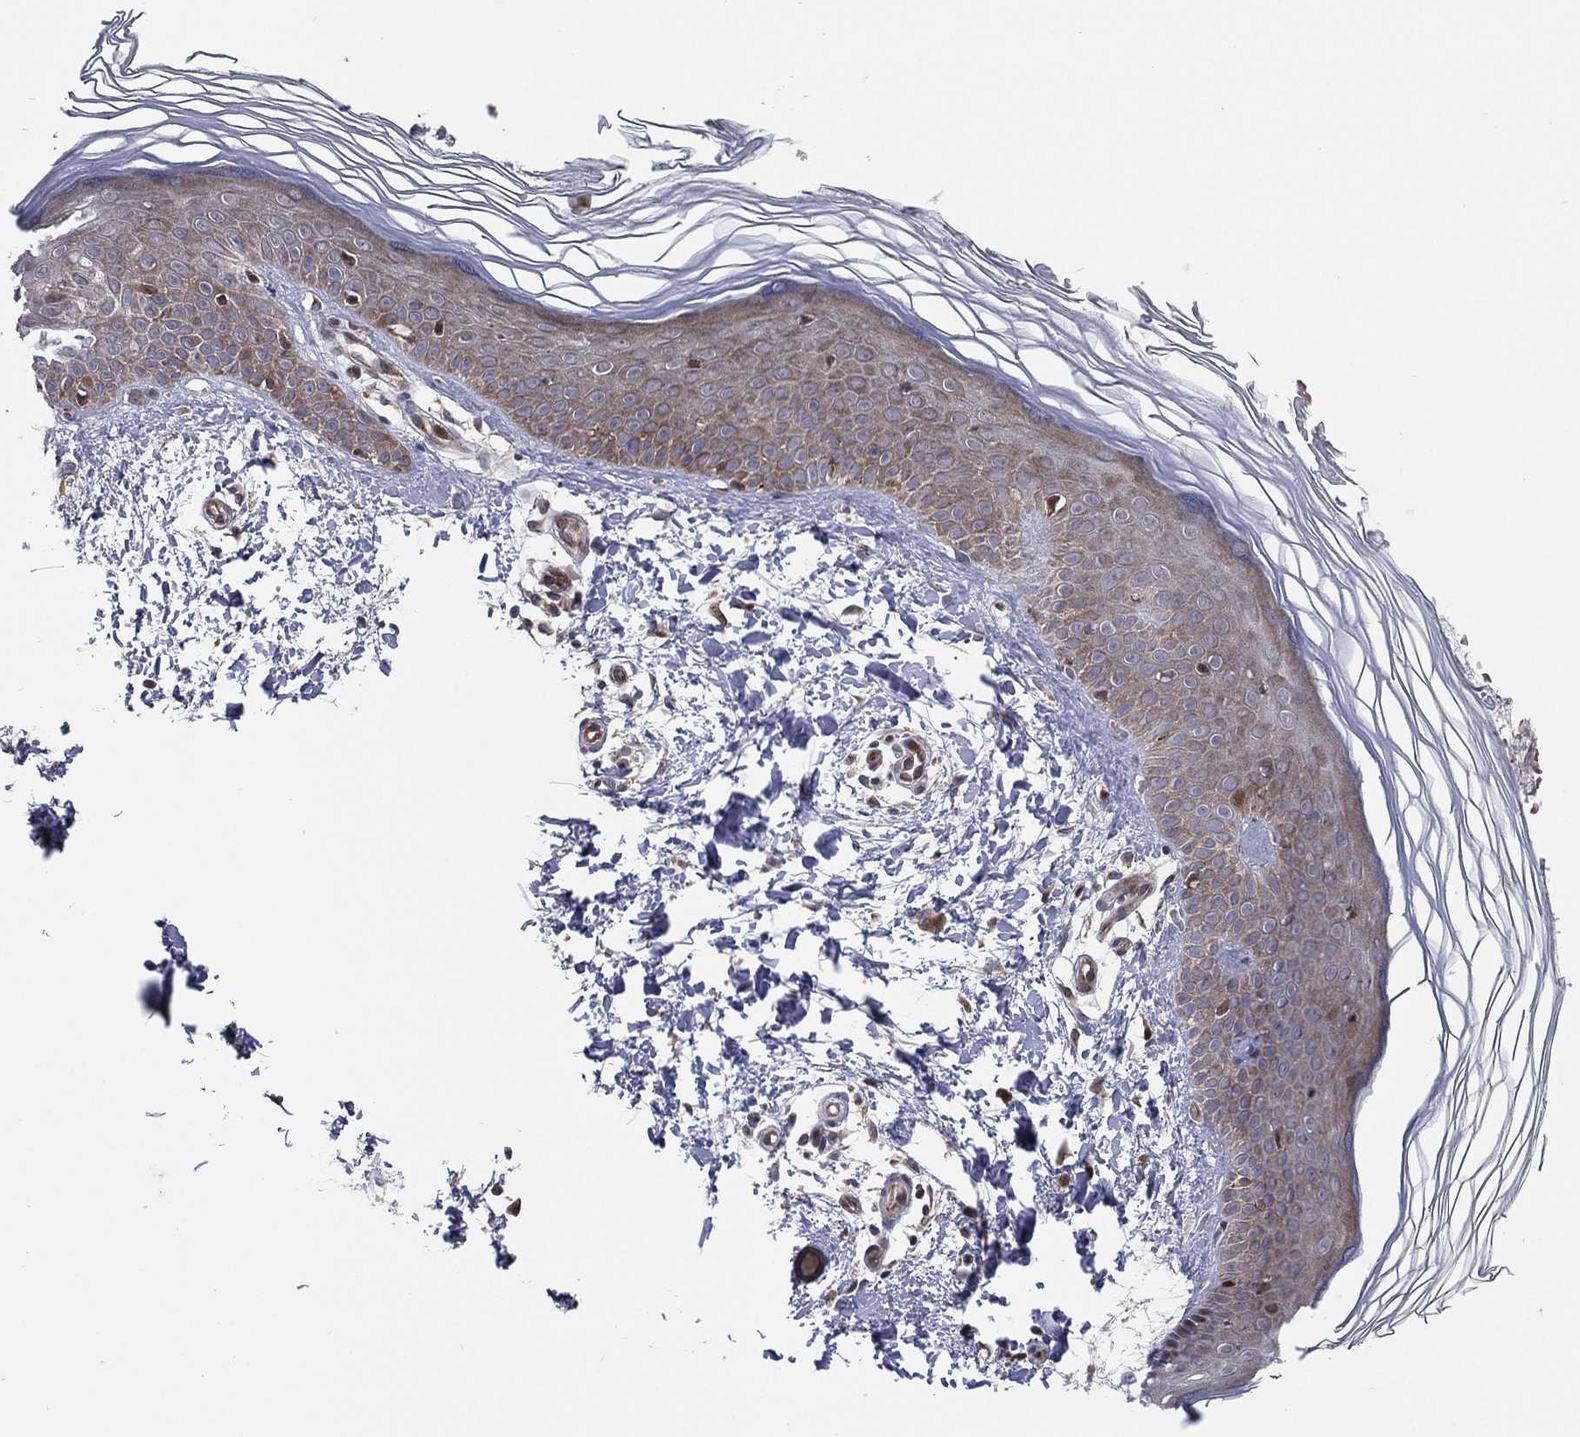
{"staining": {"intensity": "negative", "quantity": "none", "location": "none"}, "tissue": "skin", "cell_type": "Fibroblasts", "image_type": "normal", "snomed": [{"axis": "morphology", "description": "Normal tissue, NOS"}, {"axis": "topography", "description": "Skin"}], "caption": "A micrograph of skin stained for a protein shows no brown staining in fibroblasts. (Stains: DAB (3,3'-diaminobenzidine) IHC with hematoxylin counter stain, Microscopy: brightfield microscopy at high magnification).", "gene": "UTP14A", "patient": {"sex": "female", "age": 62}}